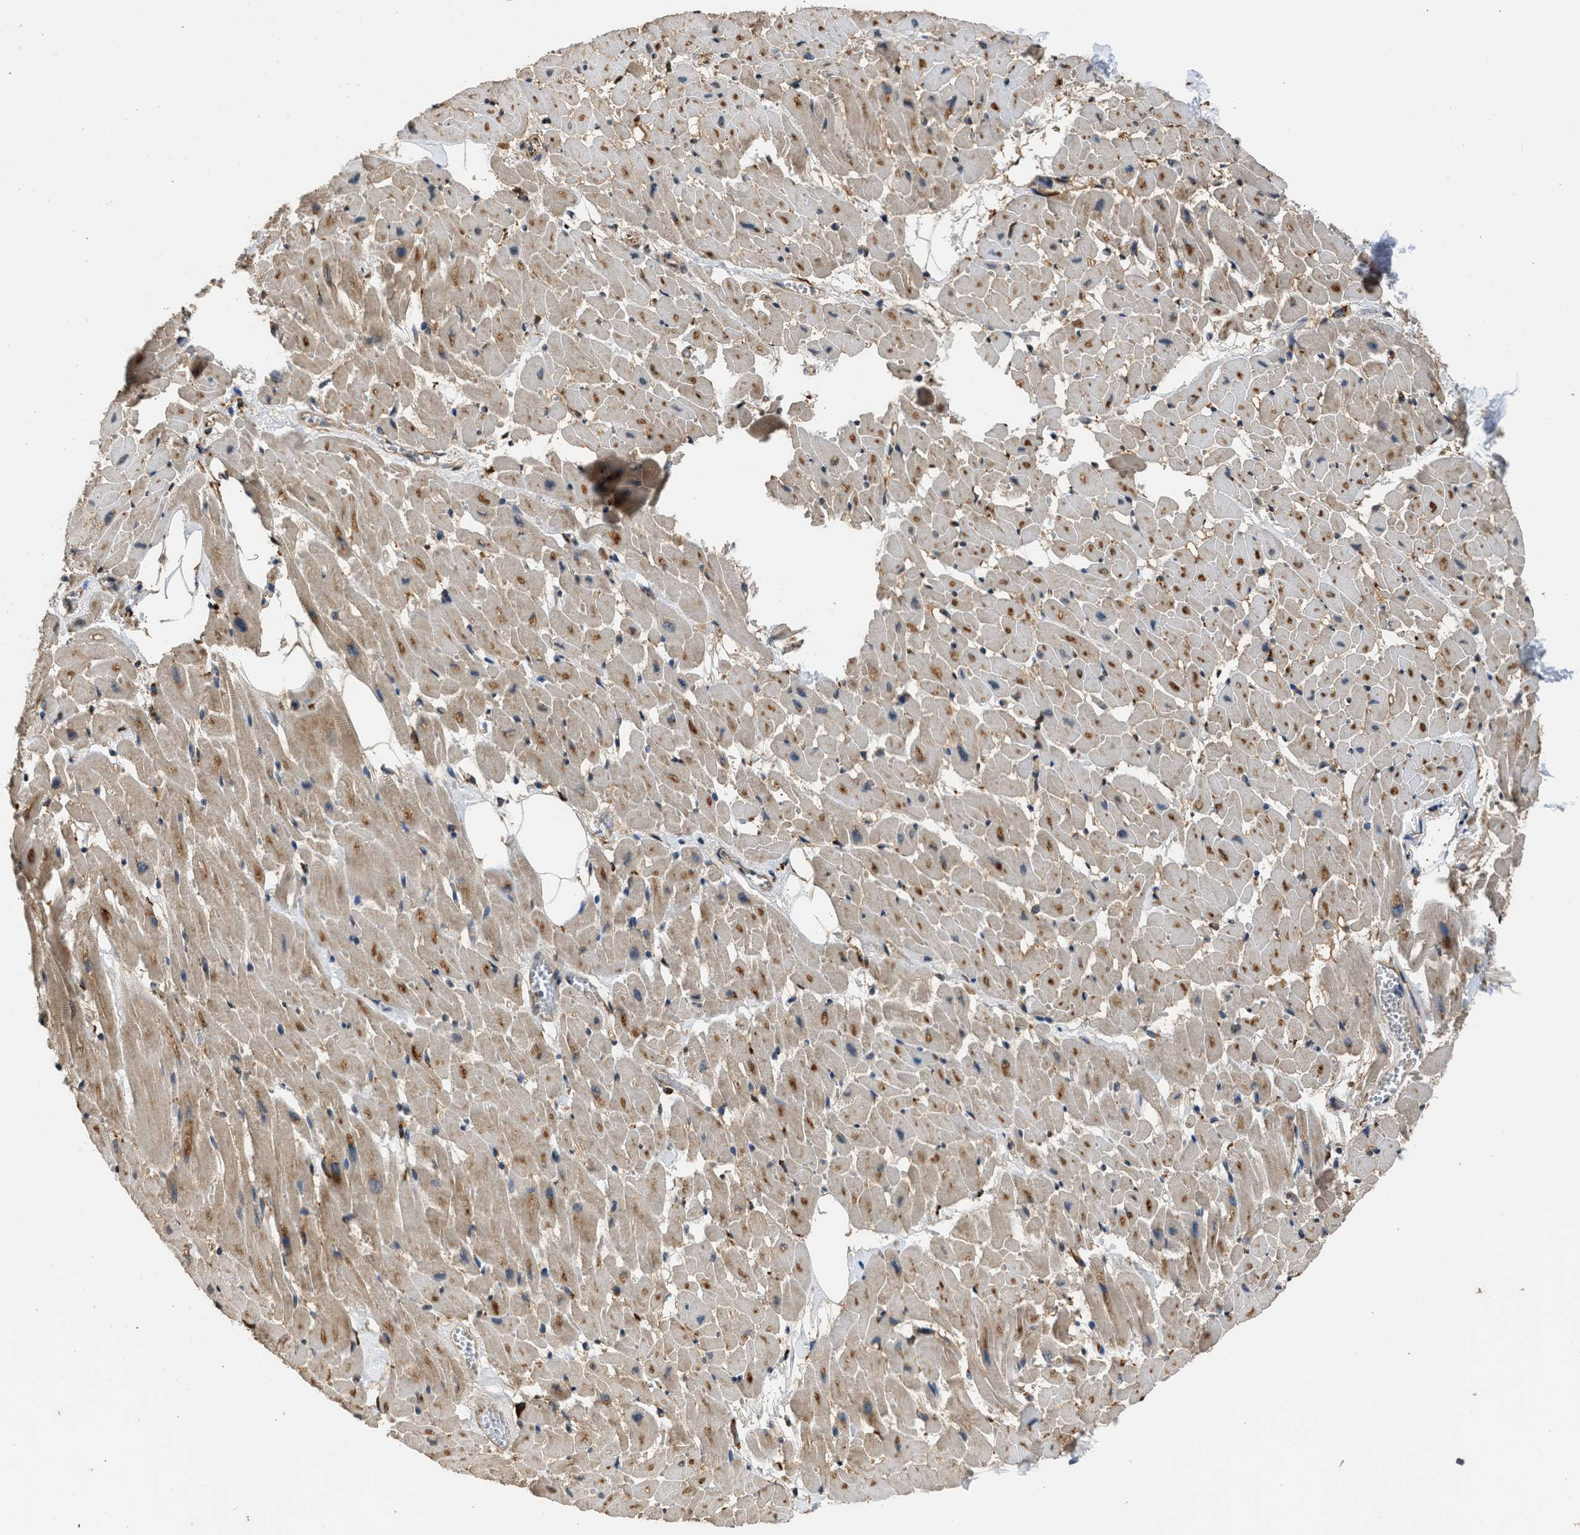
{"staining": {"intensity": "moderate", "quantity": ">75%", "location": "cytoplasmic/membranous"}, "tissue": "heart muscle", "cell_type": "Cardiomyocytes", "image_type": "normal", "snomed": [{"axis": "morphology", "description": "Normal tissue, NOS"}, {"axis": "topography", "description": "Heart"}], "caption": "This is a photomicrograph of IHC staining of benign heart muscle, which shows moderate staining in the cytoplasmic/membranous of cardiomyocytes.", "gene": "SLC36A4", "patient": {"sex": "female", "age": 19}}